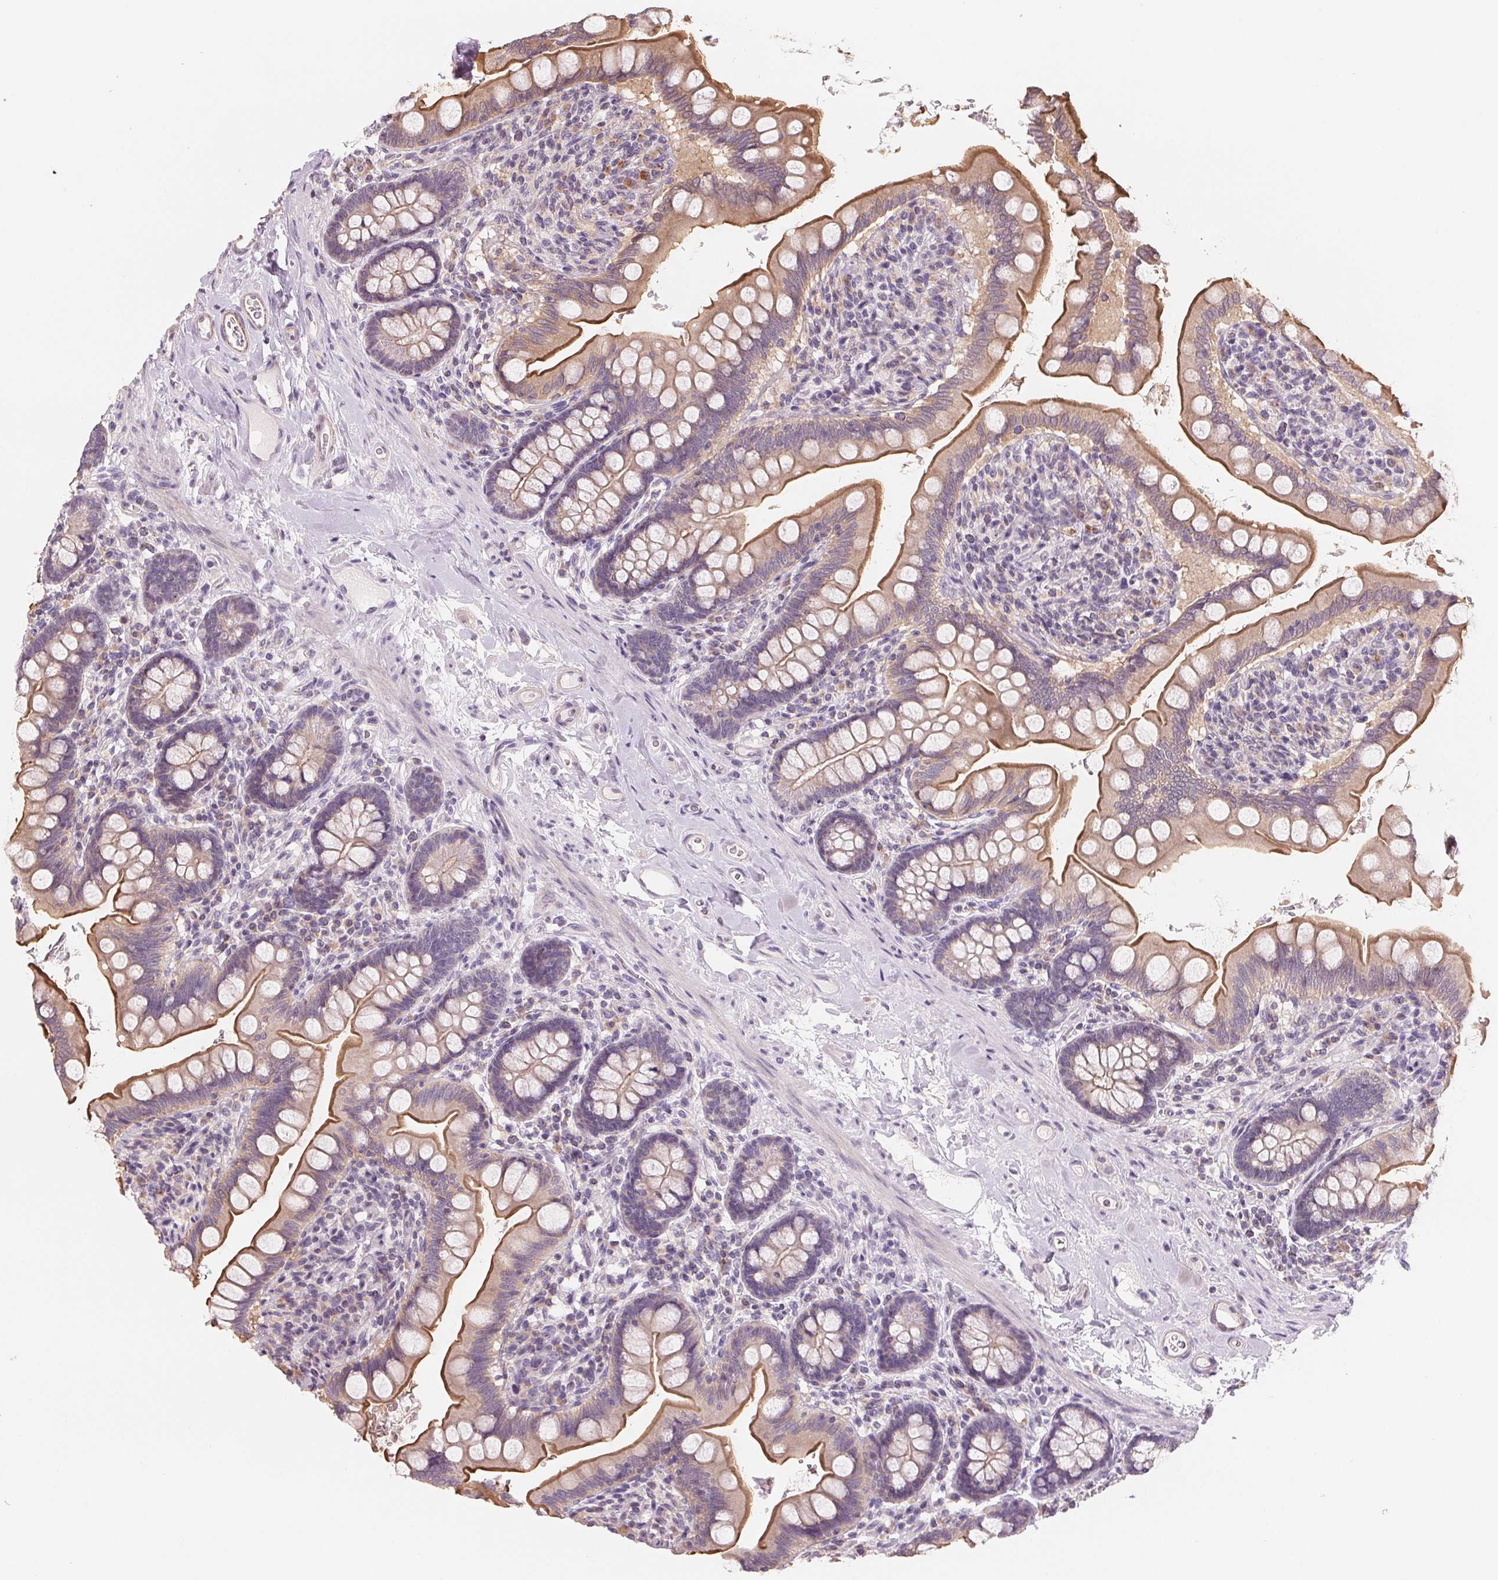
{"staining": {"intensity": "moderate", "quantity": "25%-75%", "location": "cytoplasmic/membranous"}, "tissue": "small intestine", "cell_type": "Glandular cells", "image_type": "normal", "snomed": [{"axis": "morphology", "description": "Normal tissue, NOS"}, {"axis": "topography", "description": "Small intestine"}], "caption": "An IHC histopathology image of normal tissue is shown. Protein staining in brown labels moderate cytoplasmic/membranous positivity in small intestine within glandular cells. The protein of interest is shown in brown color, while the nuclei are stained blue.", "gene": "VTCN1", "patient": {"sex": "female", "age": 56}}